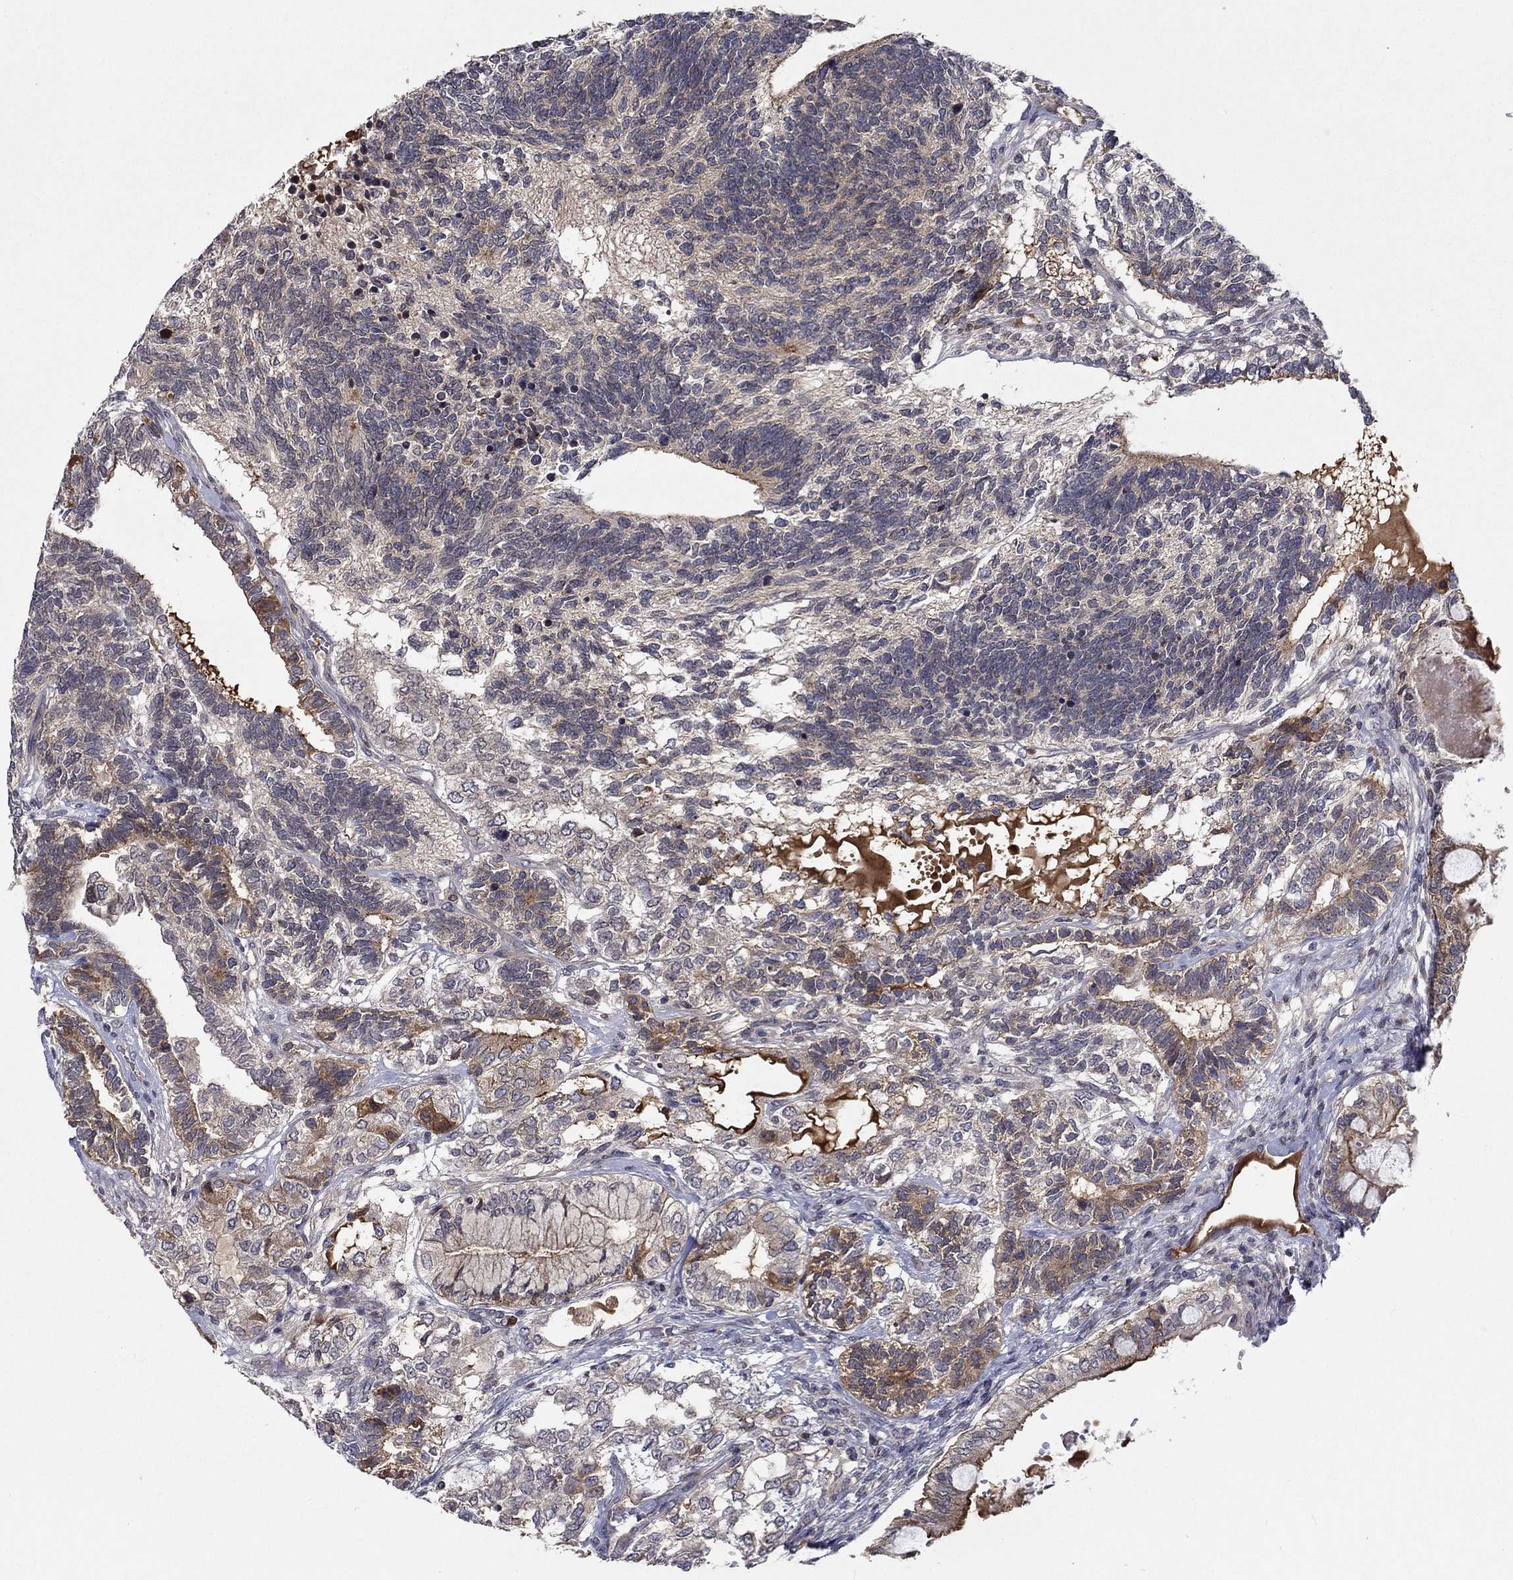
{"staining": {"intensity": "moderate", "quantity": "<25%", "location": "cytoplasmic/membranous"}, "tissue": "testis cancer", "cell_type": "Tumor cells", "image_type": "cancer", "snomed": [{"axis": "morphology", "description": "Seminoma, NOS"}, {"axis": "morphology", "description": "Carcinoma, Embryonal, NOS"}, {"axis": "topography", "description": "Testis"}], "caption": "A brown stain highlights moderate cytoplasmic/membranous staining of a protein in testis cancer (seminoma) tumor cells.", "gene": "CETN3", "patient": {"sex": "male", "age": 41}}